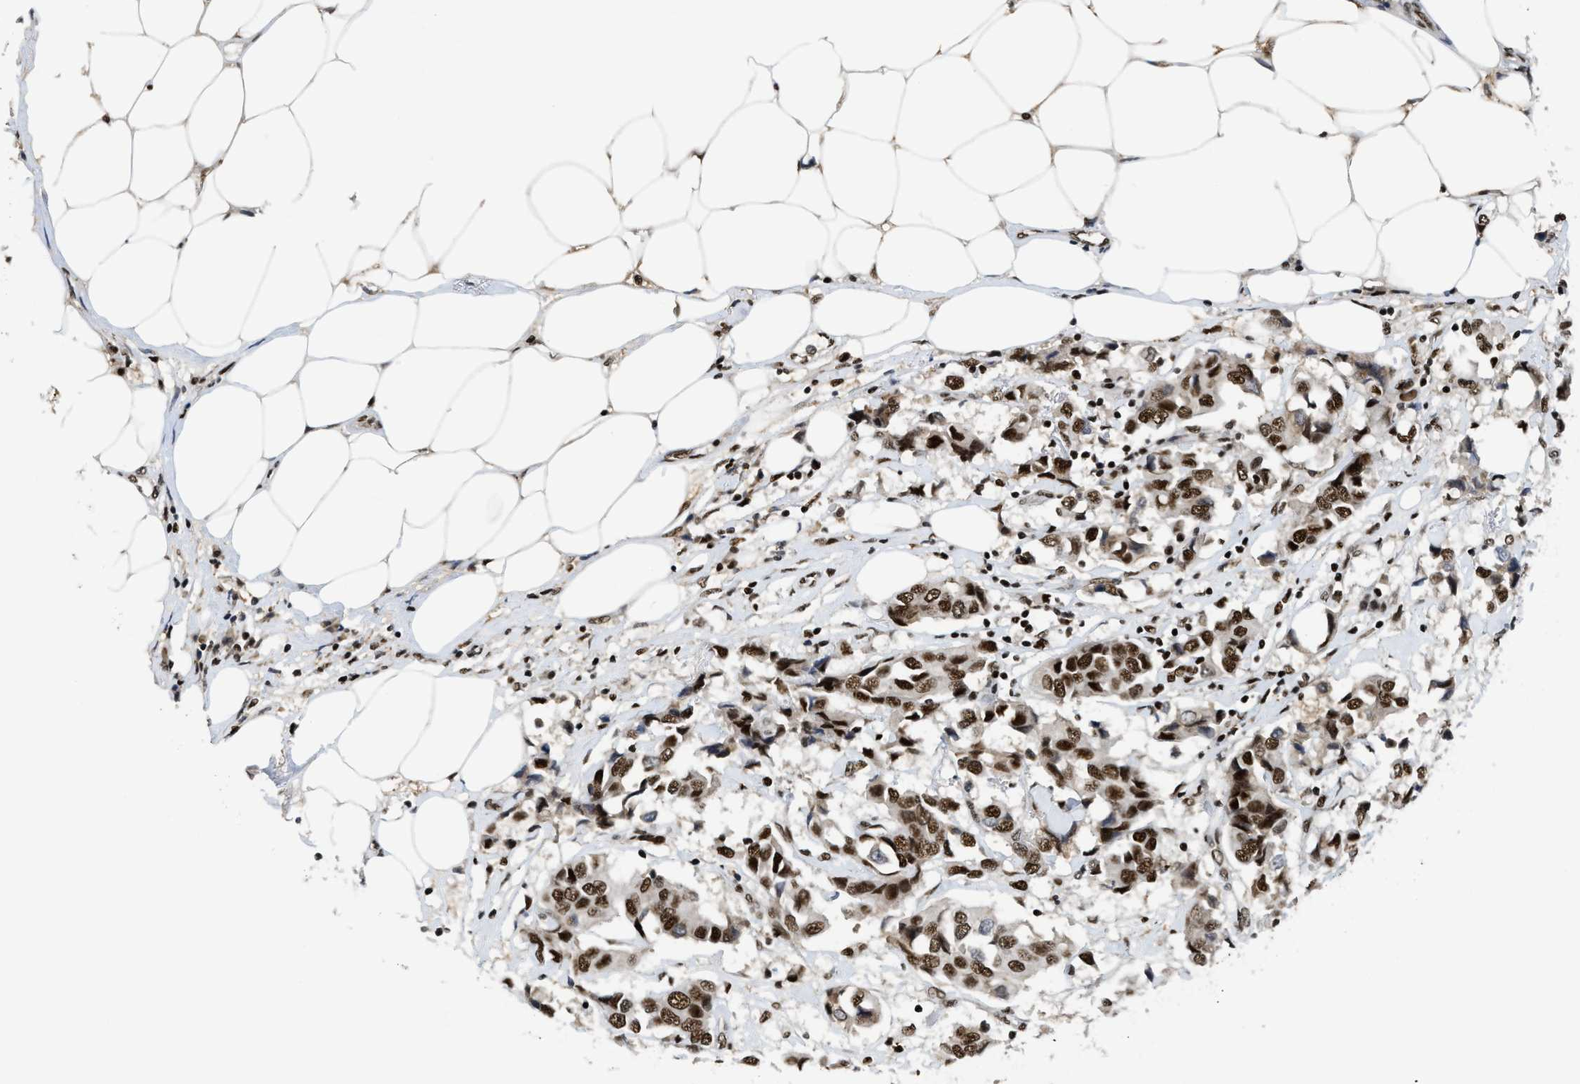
{"staining": {"intensity": "strong", "quantity": ">75%", "location": "nuclear"}, "tissue": "breast cancer", "cell_type": "Tumor cells", "image_type": "cancer", "snomed": [{"axis": "morphology", "description": "Duct carcinoma"}, {"axis": "topography", "description": "Breast"}], "caption": "Protein expression analysis of breast cancer (infiltrating ductal carcinoma) shows strong nuclear positivity in approximately >75% of tumor cells. (brown staining indicates protein expression, while blue staining denotes nuclei).", "gene": "RFX5", "patient": {"sex": "female", "age": 80}}